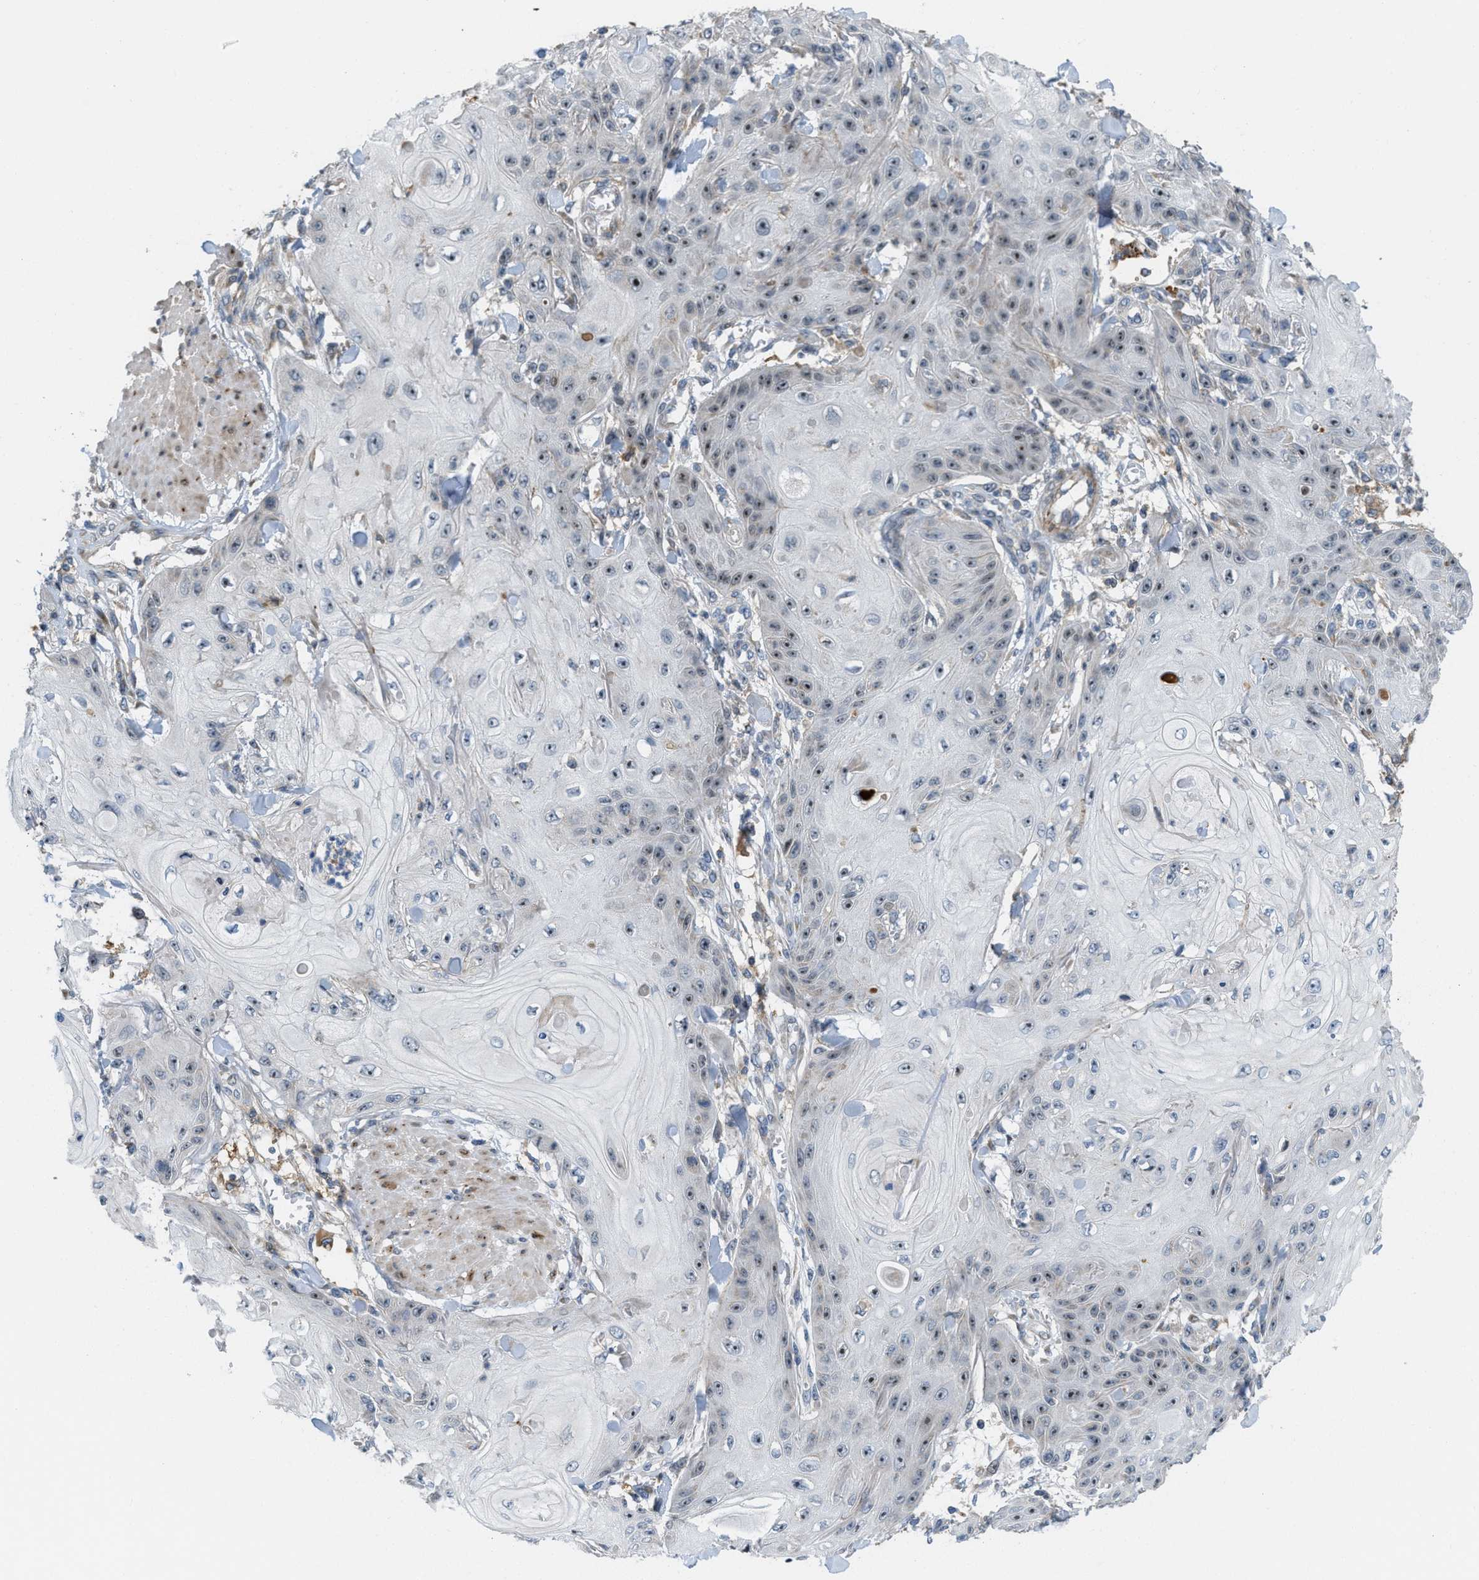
{"staining": {"intensity": "moderate", "quantity": "25%-75%", "location": "nuclear"}, "tissue": "skin cancer", "cell_type": "Tumor cells", "image_type": "cancer", "snomed": [{"axis": "morphology", "description": "Squamous cell carcinoma, NOS"}, {"axis": "topography", "description": "Skin"}], "caption": "Immunohistochemical staining of human skin cancer (squamous cell carcinoma) displays medium levels of moderate nuclear expression in approximately 25%-75% of tumor cells.", "gene": "DIPK1A", "patient": {"sex": "male", "age": 74}}